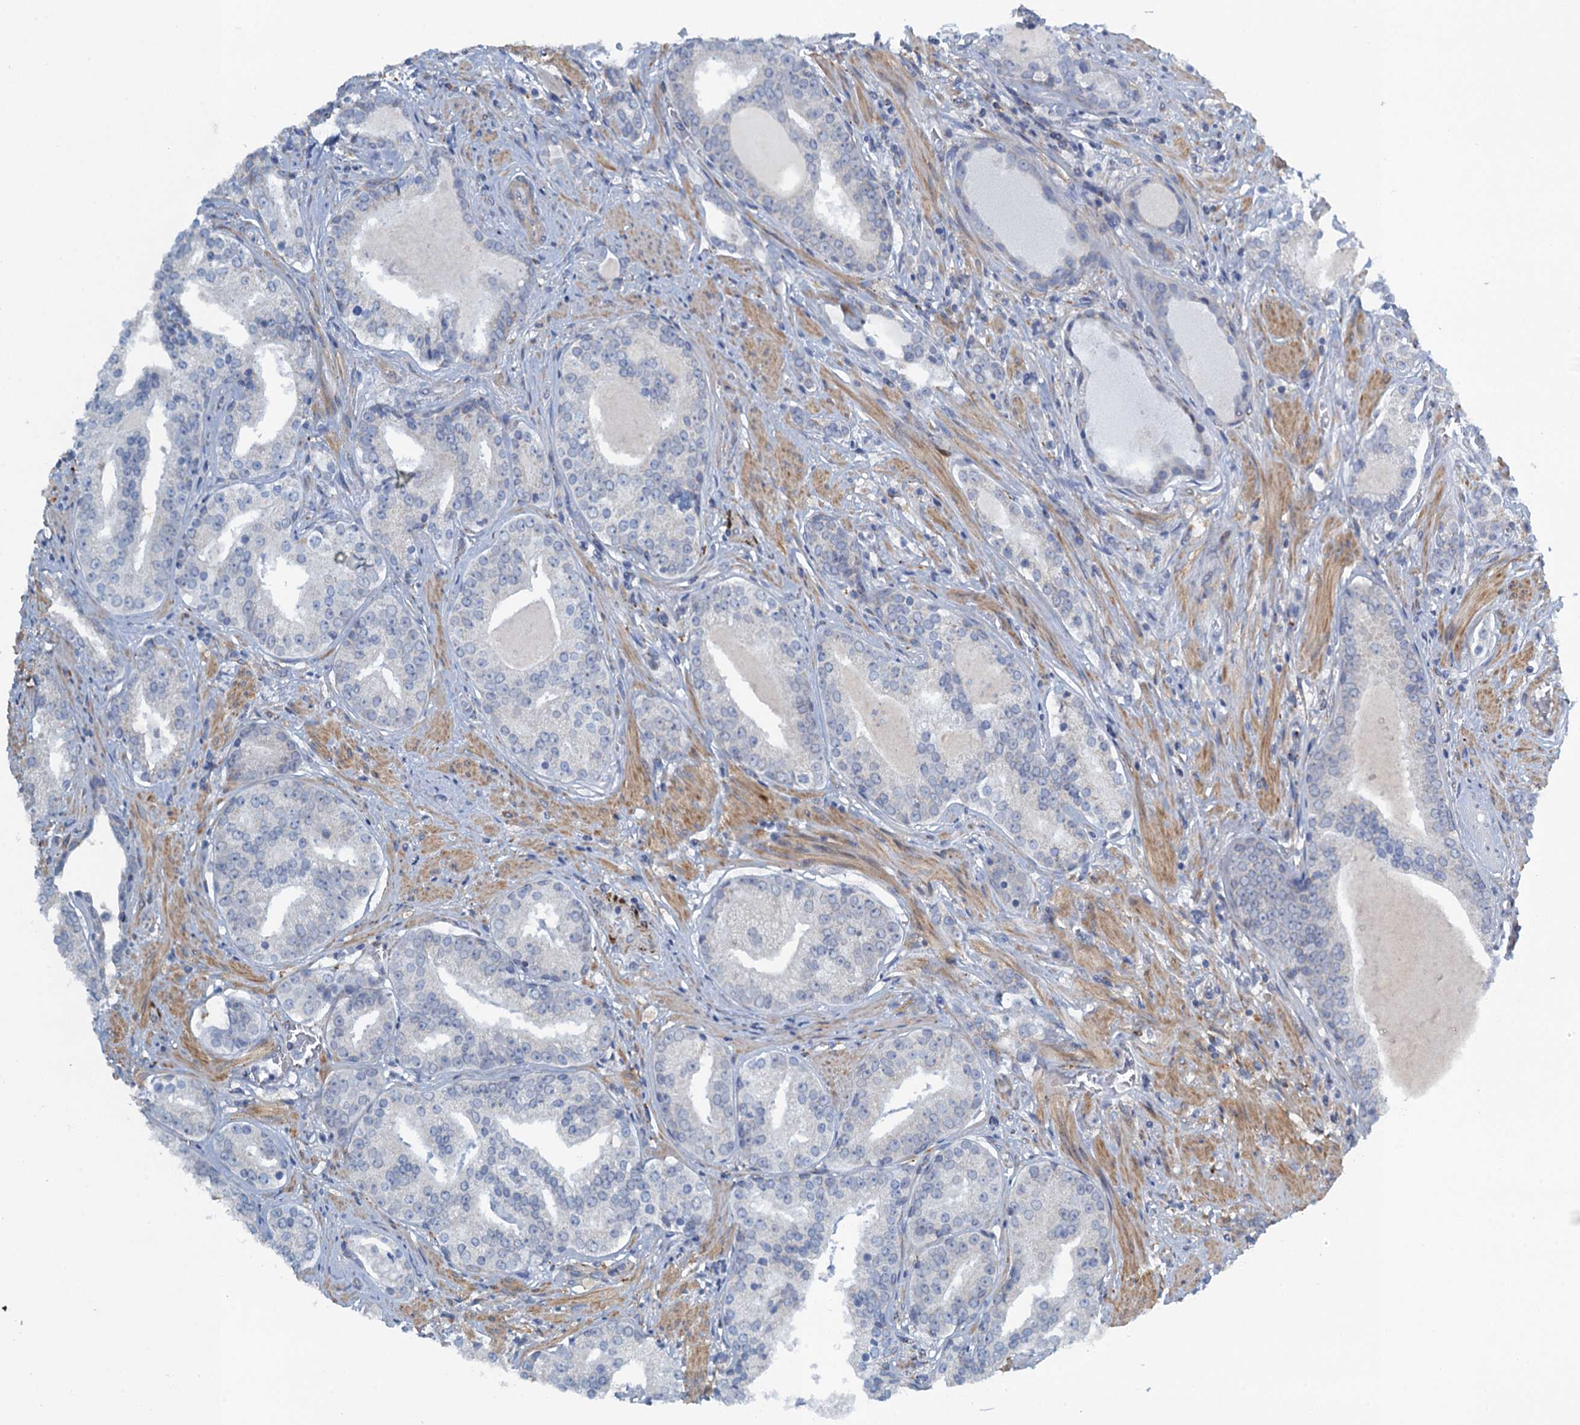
{"staining": {"intensity": "negative", "quantity": "none", "location": "none"}, "tissue": "prostate cancer", "cell_type": "Tumor cells", "image_type": "cancer", "snomed": [{"axis": "morphology", "description": "Adenocarcinoma, High grade"}, {"axis": "topography", "description": "Prostate"}], "caption": "Immunohistochemistry (IHC) micrograph of human prostate high-grade adenocarcinoma stained for a protein (brown), which reveals no expression in tumor cells. (Immunohistochemistry, brightfield microscopy, high magnification).", "gene": "POGLUT3", "patient": {"sex": "male", "age": 58}}